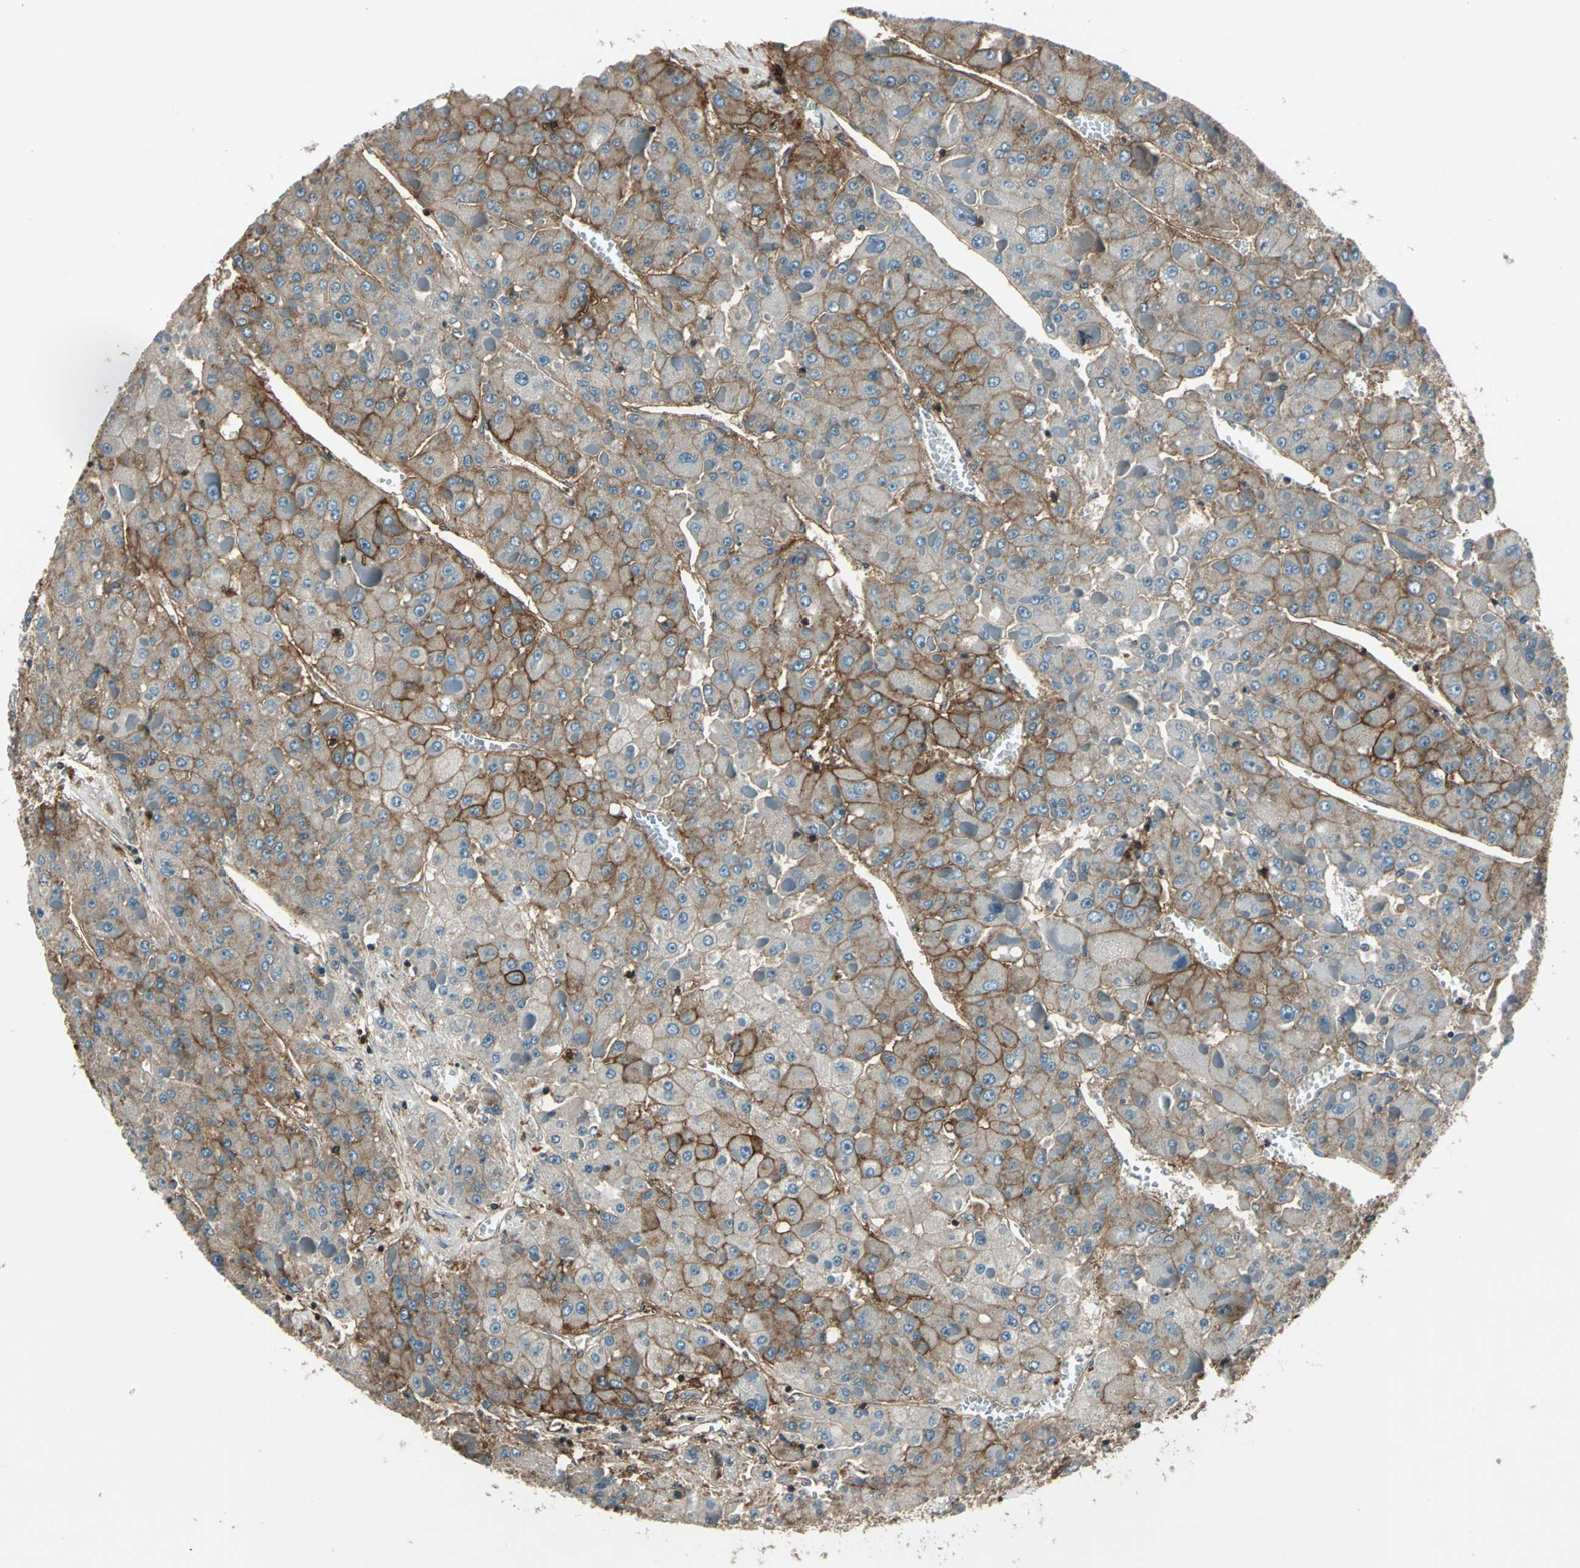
{"staining": {"intensity": "moderate", "quantity": ">75%", "location": "cytoplasmic/membranous,nuclear"}, "tissue": "liver cancer", "cell_type": "Tumor cells", "image_type": "cancer", "snomed": [{"axis": "morphology", "description": "Carcinoma, Hepatocellular, NOS"}, {"axis": "topography", "description": "Liver"}], "caption": "This image shows liver cancer stained with immunohistochemistry to label a protein in brown. The cytoplasmic/membranous and nuclear of tumor cells show moderate positivity for the protein. Nuclei are counter-stained blue.", "gene": "NR2C2", "patient": {"sex": "female", "age": 73}}